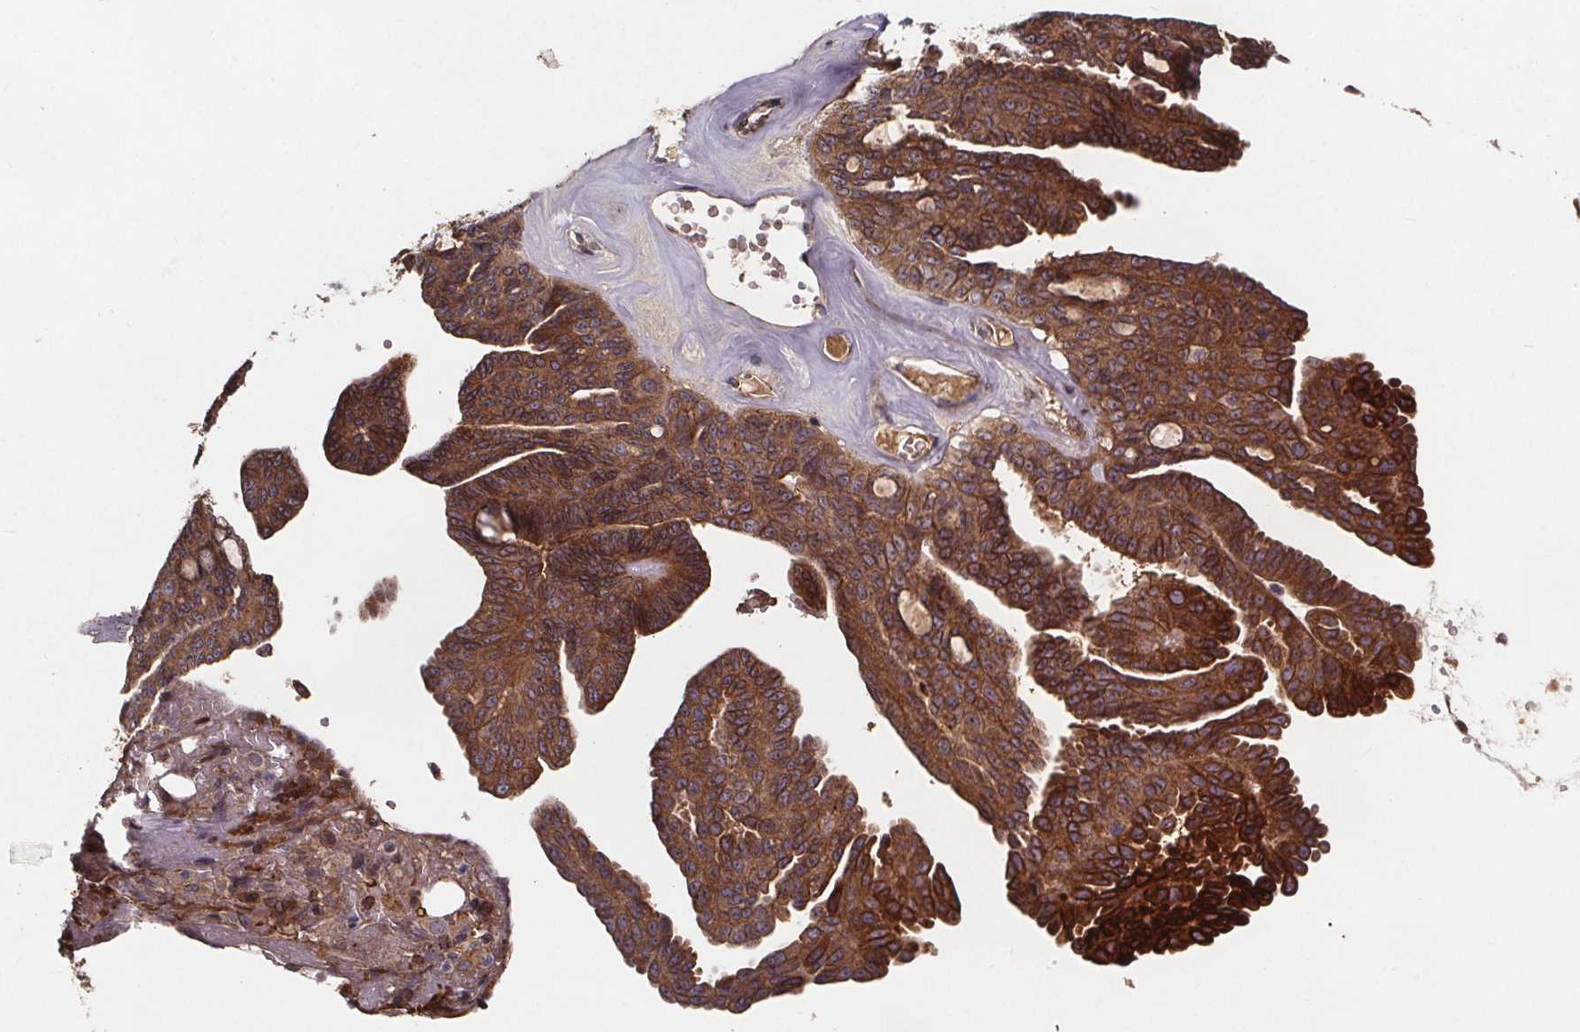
{"staining": {"intensity": "strong", "quantity": ">75%", "location": "cytoplasmic/membranous"}, "tissue": "ovarian cancer", "cell_type": "Tumor cells", "image_type": "cancer", "snomed": [{"axis": "morphology", "description": "Cystadenocarcinoma, serous, NOS"}, {"axis": "topography", "description": "Ovary"}], "caption": "Immunohistochemistry (IHC) of human ovarian cancer (serous cystadenocarcinoma) demonstrates high levels of strong cytoplasmic/membranous positivity in approximately >75% of tumor cells.", "gene": "FASTKD3", "patient": {"sex": "female", "age": 71}}